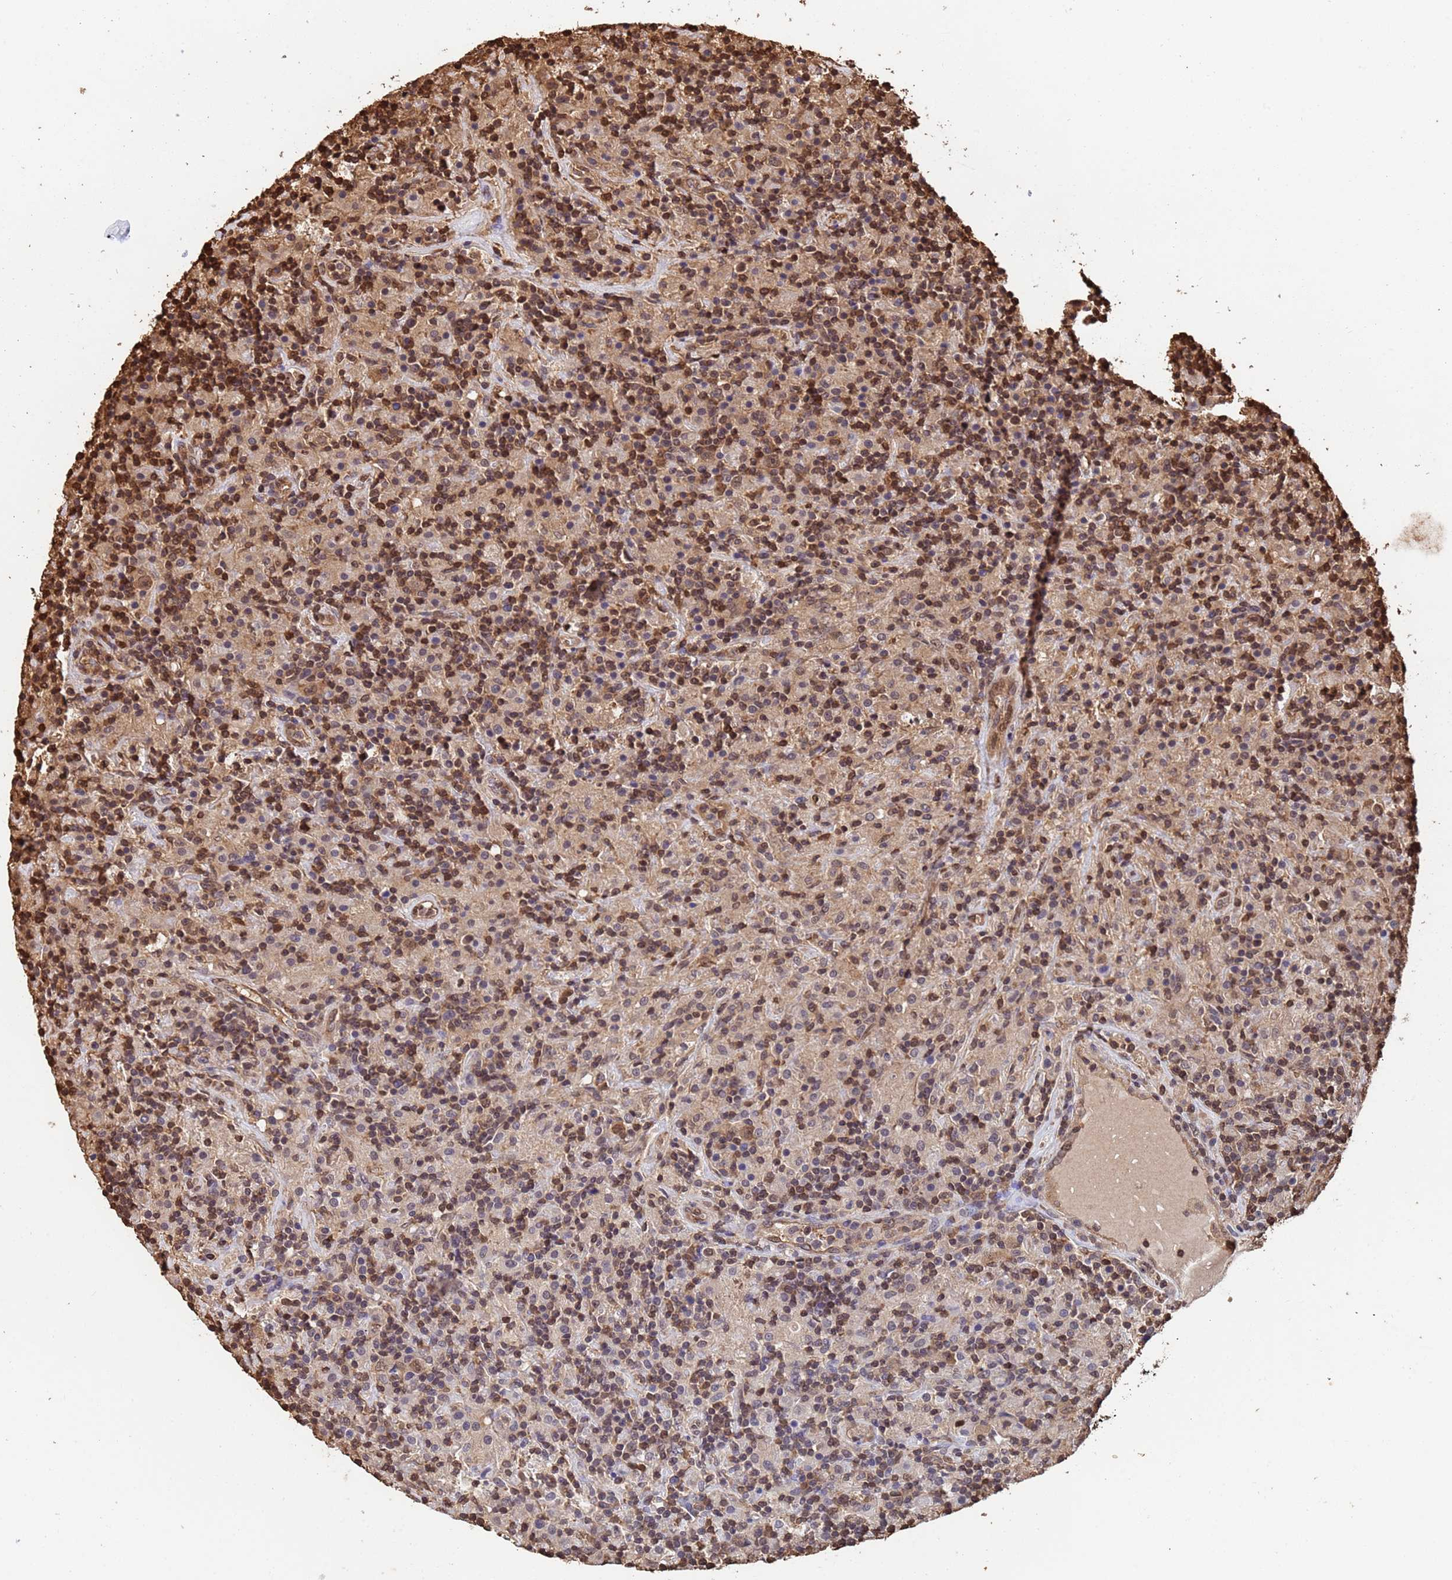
{"staining": {"intensity": "moderate", "quantity": ">75%", "location": "cytoplasmic/membranous,nuclear"}, "tissue": "lymphoma", "cell_type": "Tumor cells", "image_type": "cancer", "snomed": [{"axis": "morphology", "description": "Hodgkin's disease, NOS"}, {"axis": "topography", "description": "Lymph node"}], "caption": "The histopathology image reveals a brown stain indicating the presence of a protein in the cytoplasmic/membranous and nuclear of tumor cells in lymphoma.", "gene": "SUMO4", "patient": {"sex": "male", "age": 70}}